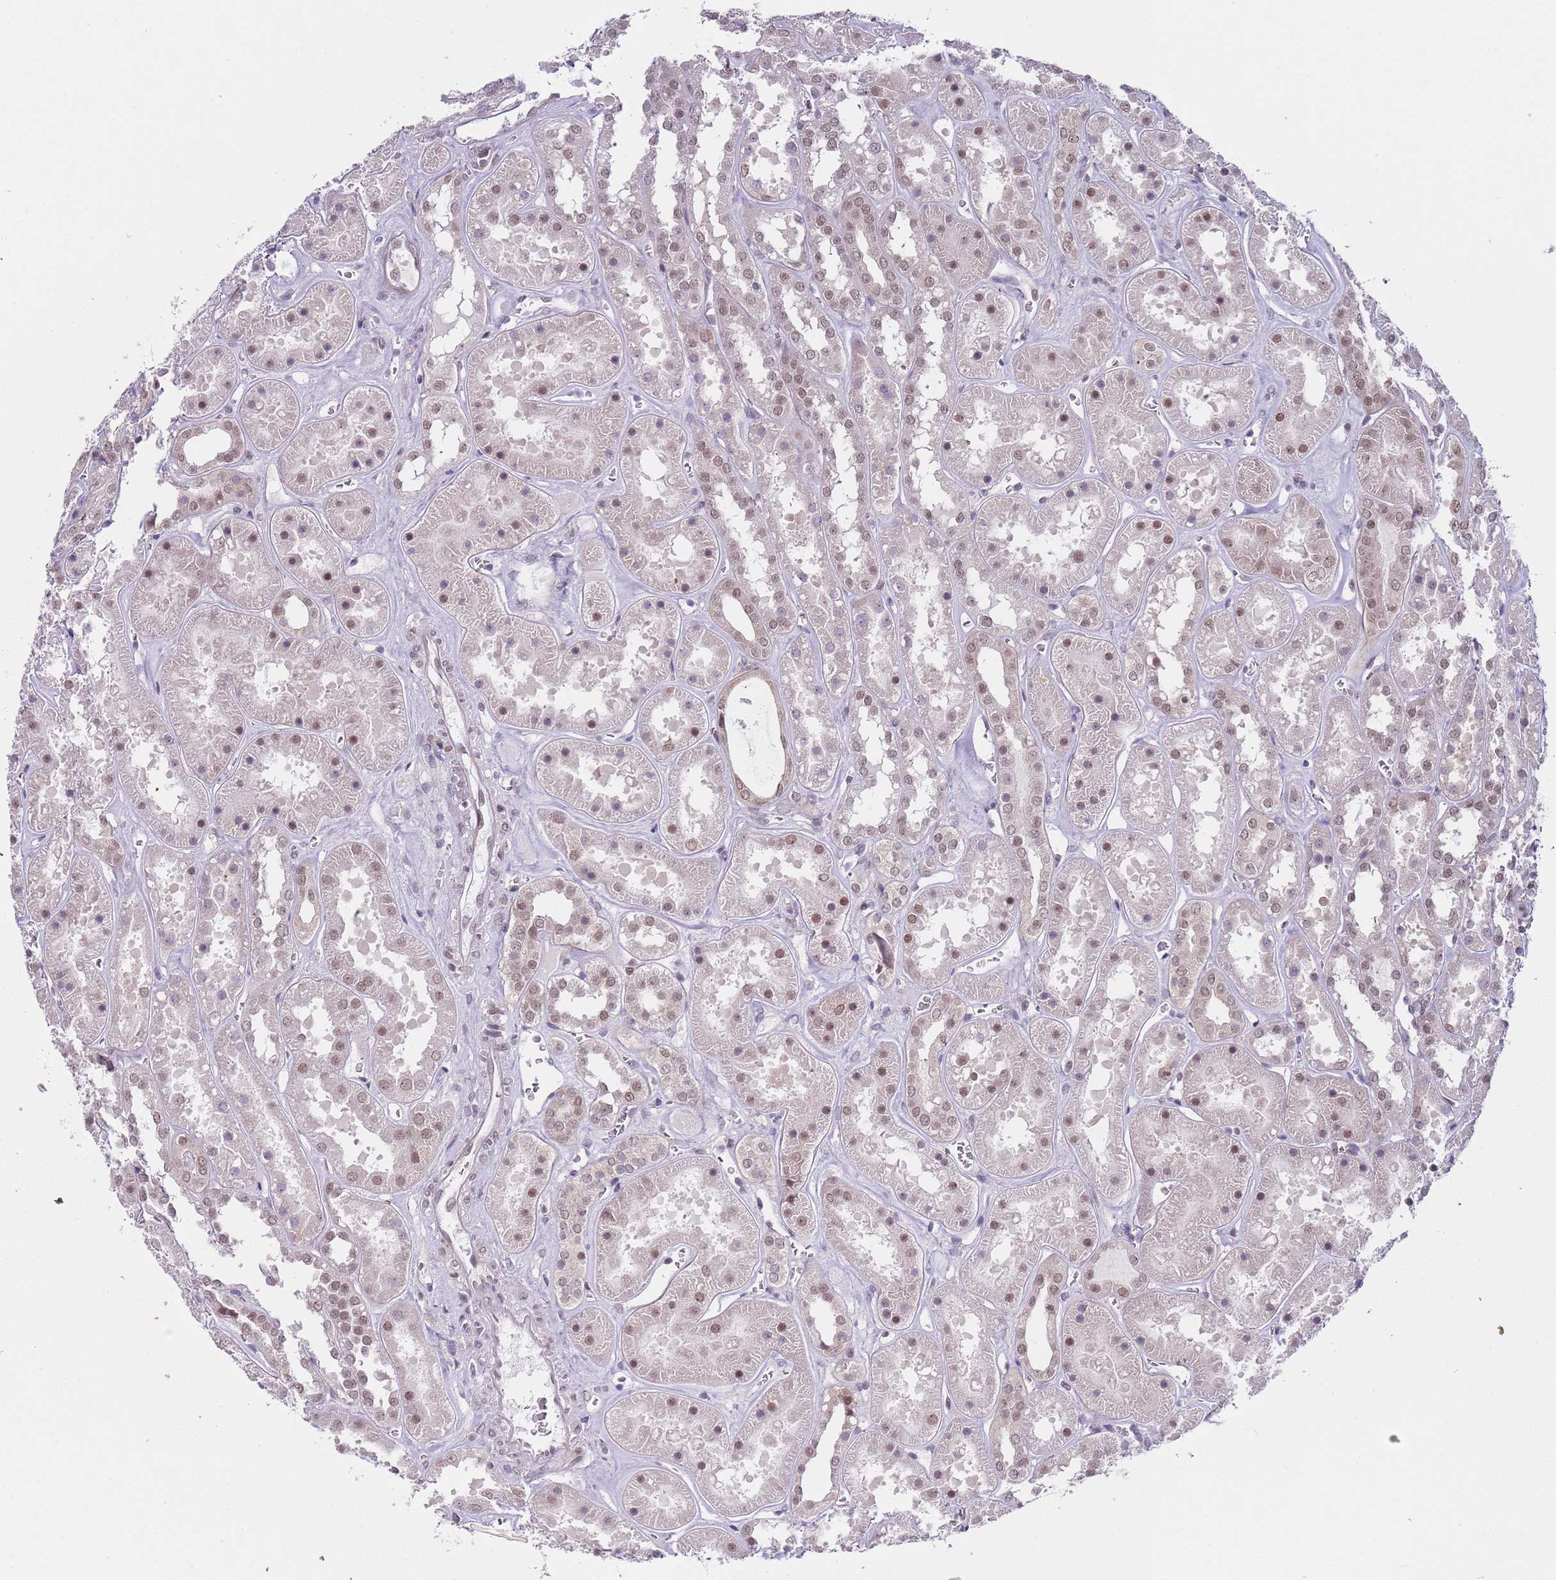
{"staining": {"intensity": "moderate", "quantity": "25%-75%", "location": "nuclear"}, "tissue": "kidney", "cell_type": "Cells in glomeruli", "image_type": "normal", "snomed": [{"axis": "morphology", "description": "Normal tissue, NOS"}, {"axis": "topography", "description": "Kidney"}], "caption": "Brown immunohistochemical staining in normal kidney shows moderate nuclear positivity in about 25%-75% of cells in glomeruli.", "gene": "SLC25A32", "patient": {"sex": "female", "age": 41}}